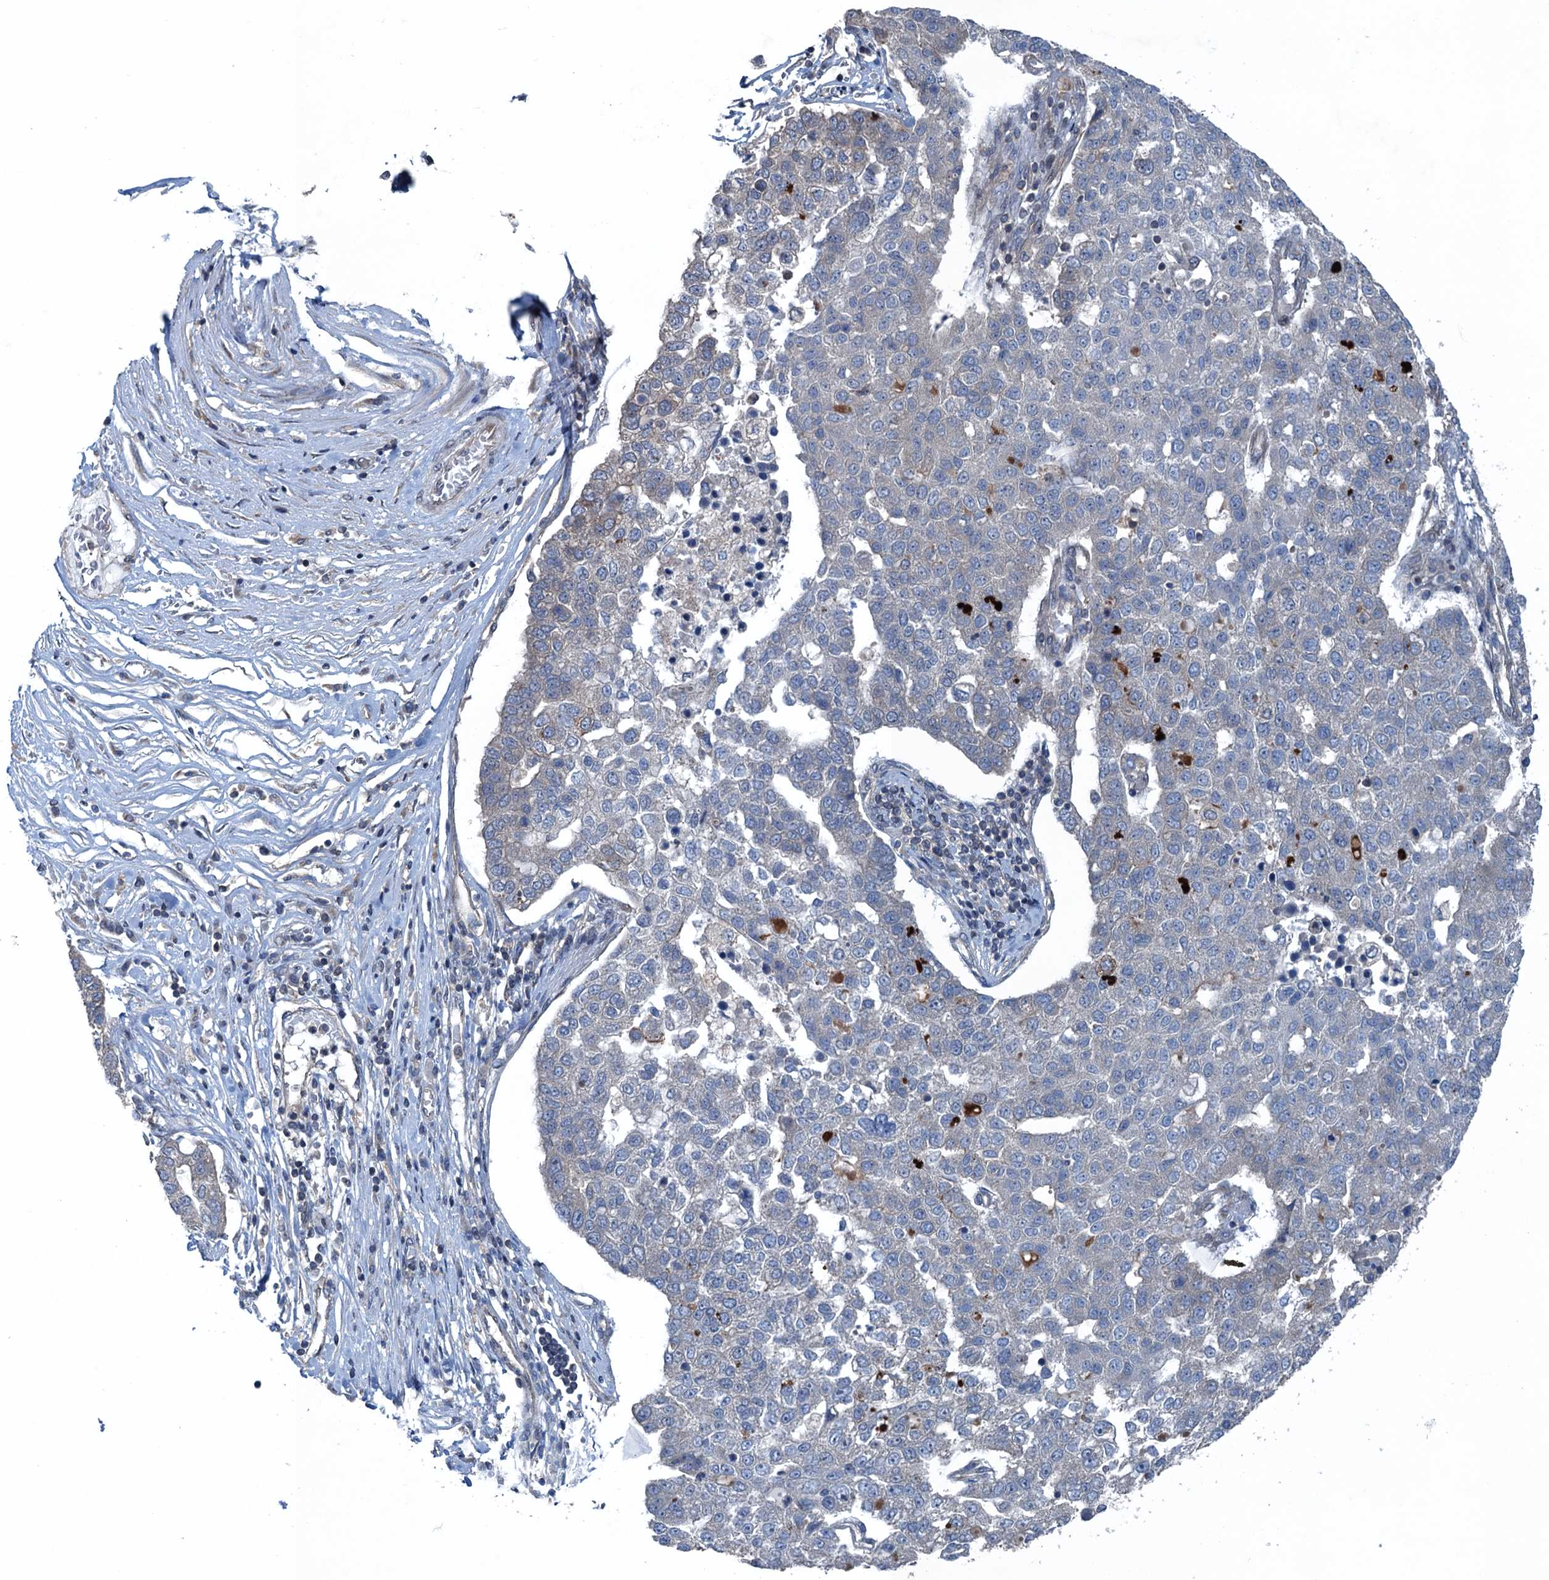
{"staining": {"intensity": "weak", "quantity": "<25%", "location": "cytoplasmic/membranous"}, "tissue": "pancreatic cancer", "cell_type": "Tumor cells", "image_type": "cancer", "snomed": [{"axis": "morphology", "description": "Adenocarcinoma, NOS"}, {"axis": "topography", "description": "Pancreas"}], "caption": "Histopathology image shows no protein staining in tumor cells of pancreatic cancer (adenocarcinoma) tissue.", "gene": "TRAPPC8", "patient": {"sex": "female", "age": 61}}